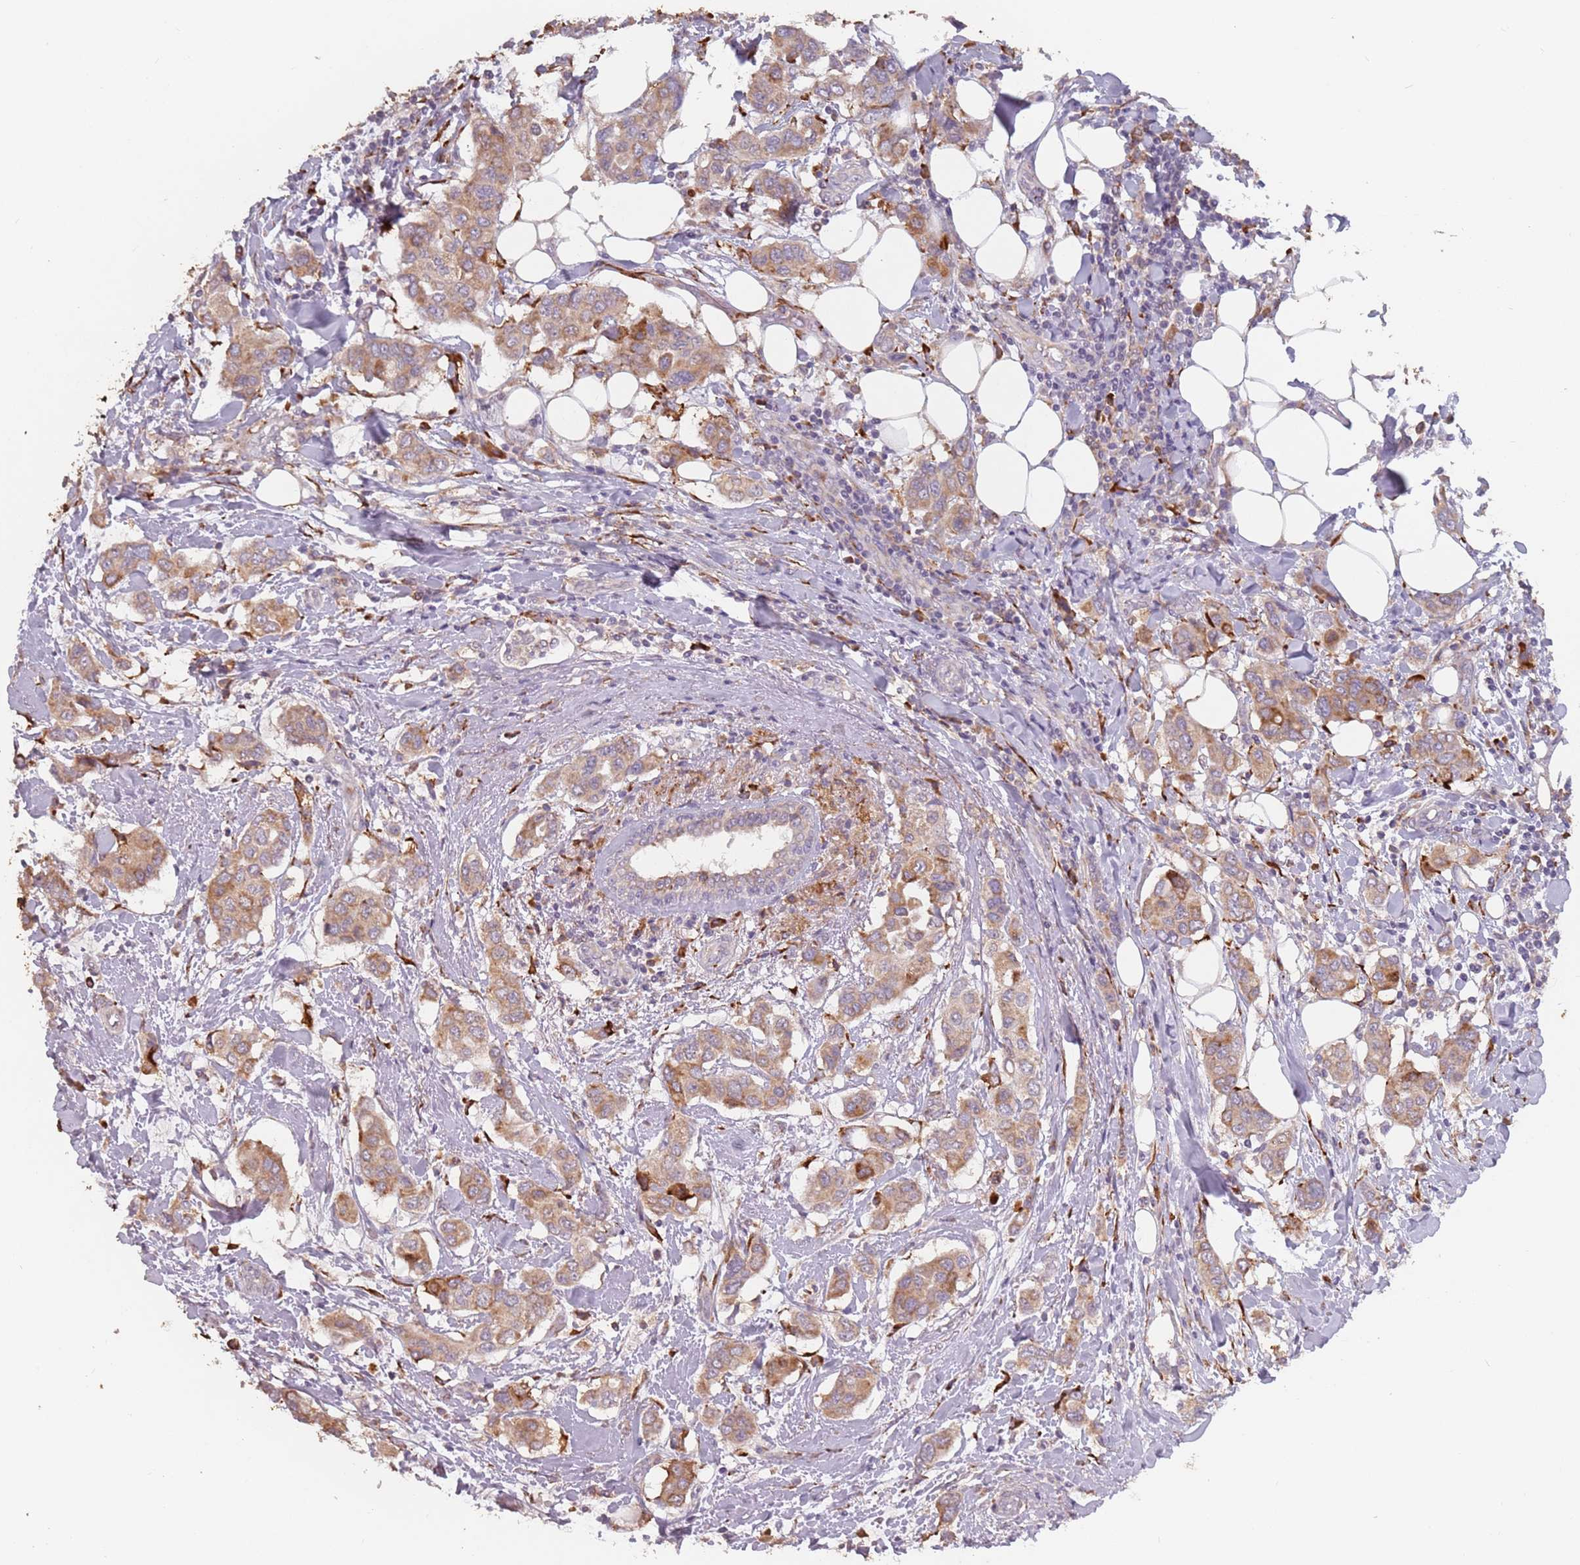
{"staining": {"intensity": "moderate", "quantity": ">75%", "location": "cytoplasmic/membranous"}, "tissue": "breast cancer", "cell_type": "Tumor cells", "image_type": "cancer", "snomed": [{"axis": "morphology", "description": "Lobular carcinoma"}, {"axis": "topography", "description": "Breast"}], "caption": "An image showing moderate cytoplasmic/membranous expression in approximately >75% of tumor cells in lobular carcinoma (breast), as visualized by brown immunohistochemical staining.", "gene": "RPS9", "patient": {"sex": "female", "age": 51}}